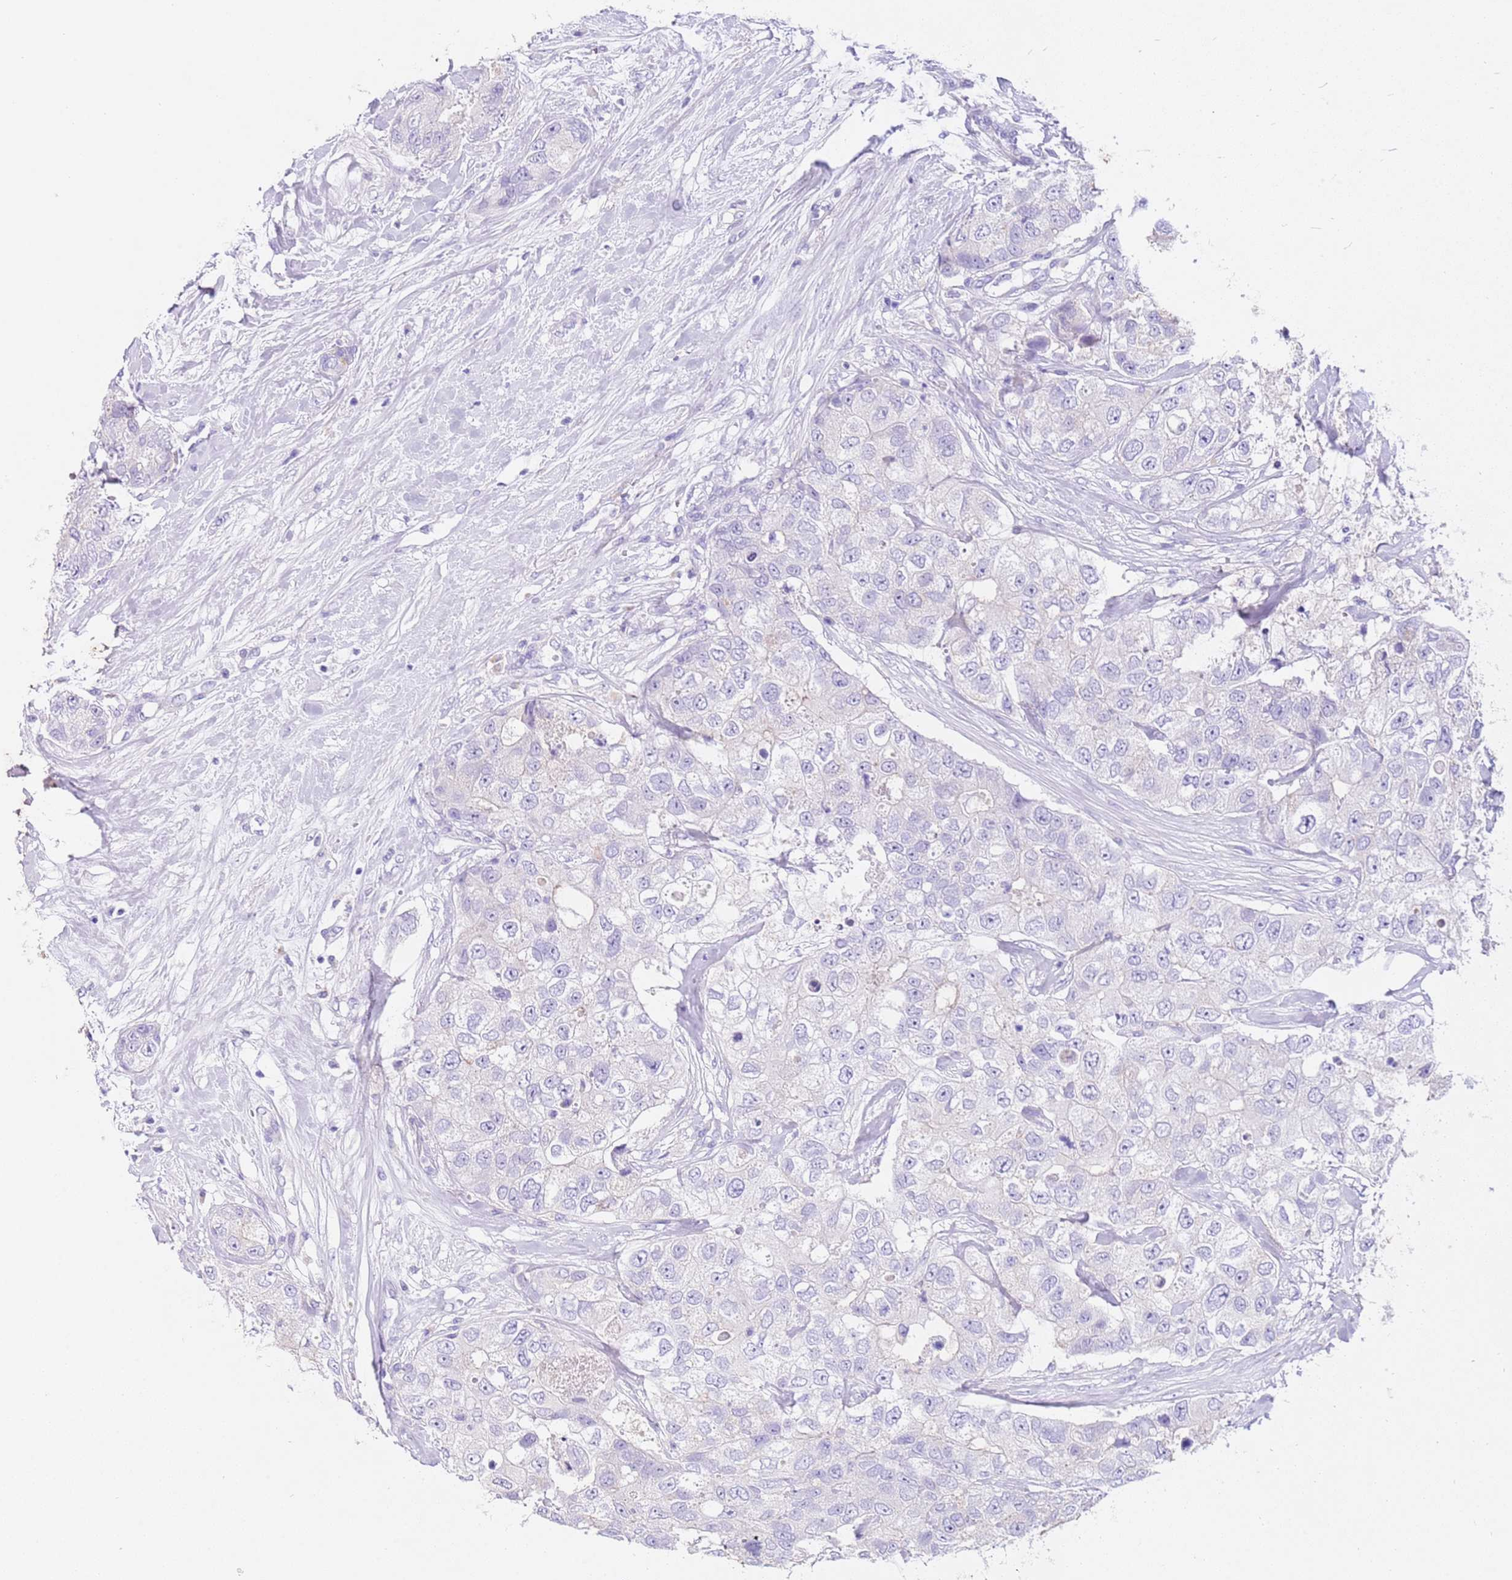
{"staining": {"intensity": "negative", "quantity": "none", "location": "none"}, "tissue": "breast cancer", "cell_type": "Tumor cells", "image_type": "cancer", "snomed": [{"axis": "morphology", "description": "Duct carcinoma"}, {"axis": "topography", "description": "Breast"}], "caption": "Immunohistochemistry (IHC) micrograph of neoplastic tissue: breast cancer (invasive ductal carcinoma) stained with DAB (3,3'-diaminobenzidine) displays no significant protein expression in tumor cells.", "gene": "CPB1", "patient": {"sex": "female", "age": 62}}